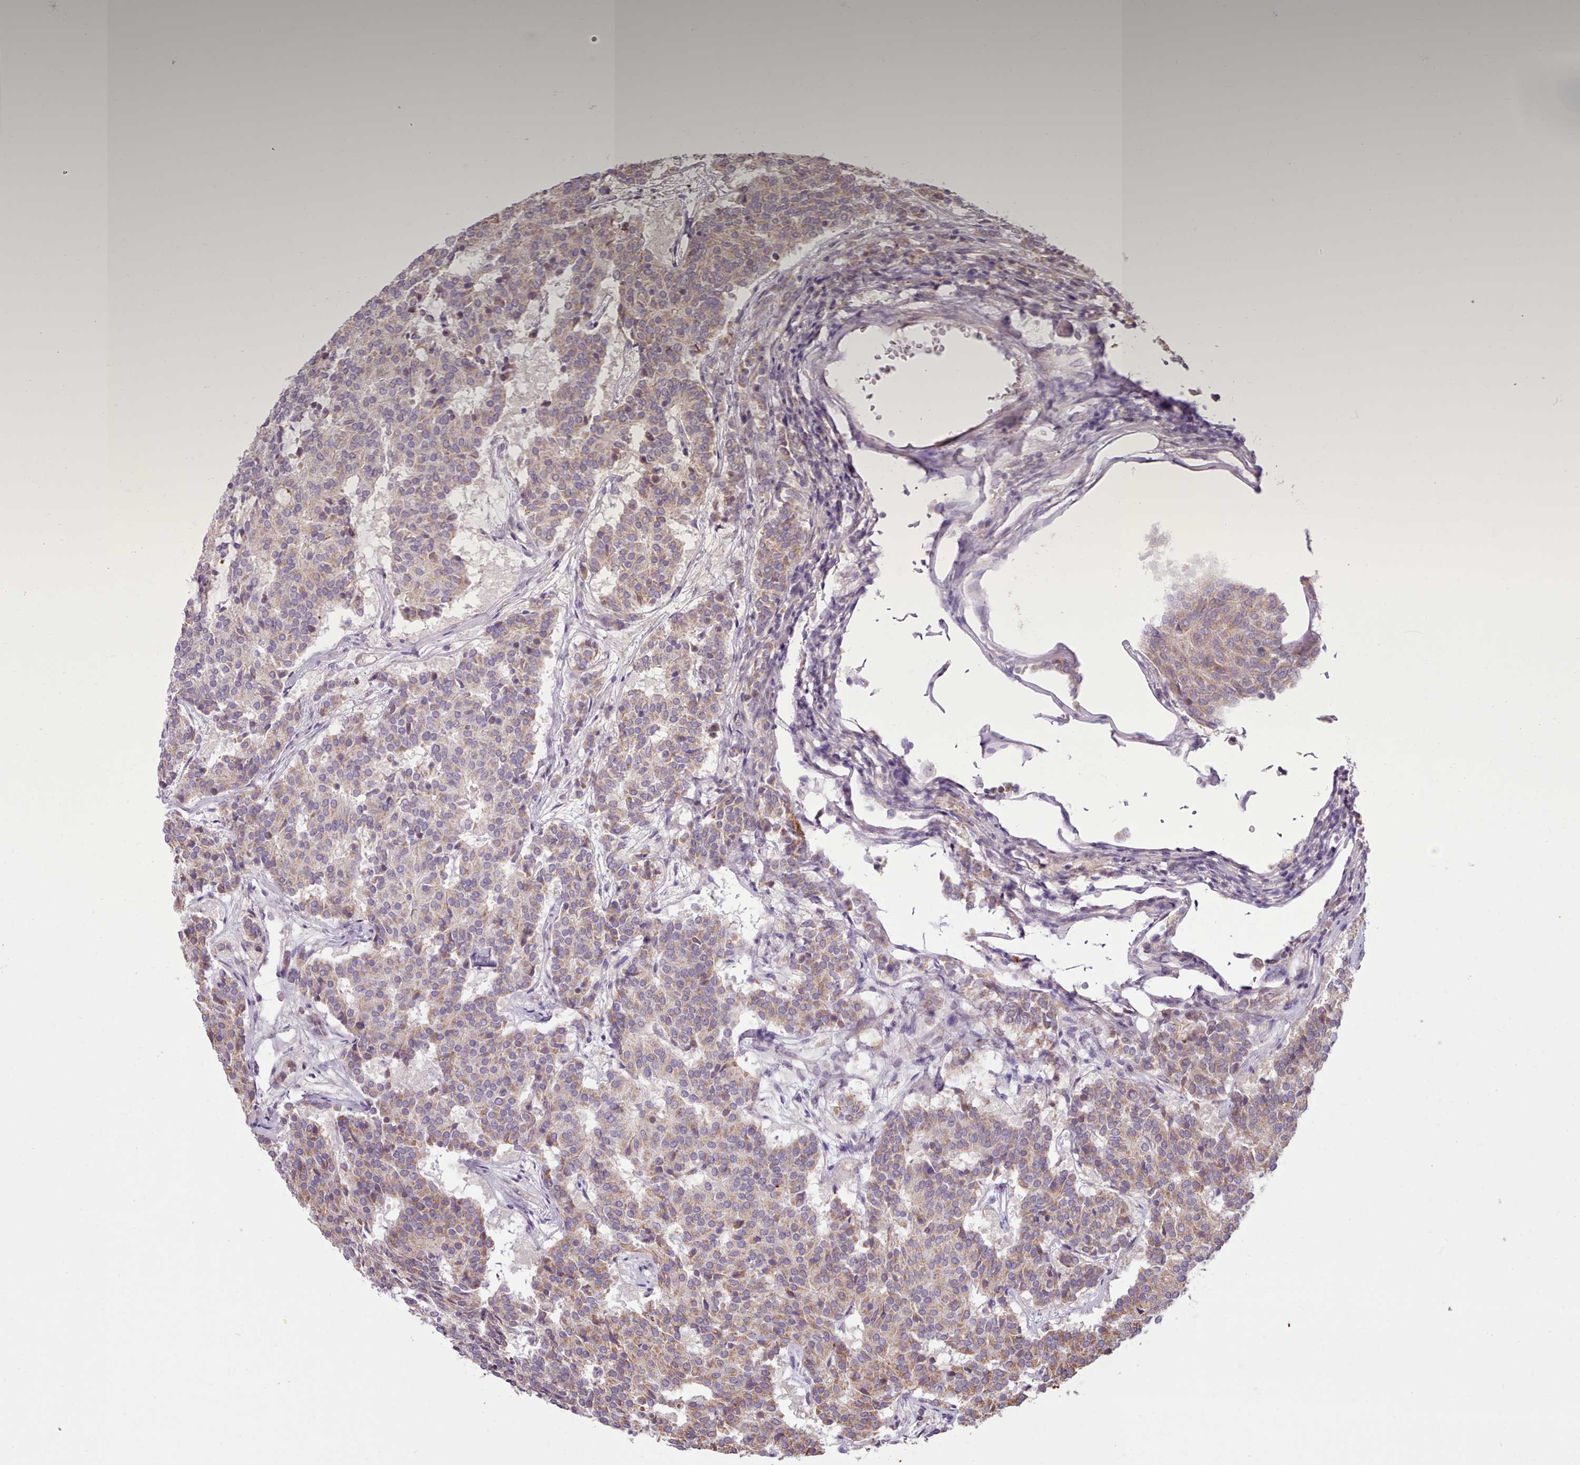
{"staining": {"intensity": "moderate", "quantity": "25%-75%", "location": "cytoplasmic/membranous"}, "tissue": "carcinoid", "cell_type": "Tumor cells", "image_type": "cancer", "snomed": [{"axis": "morphology", "description": "Carcinoid, malignant, NOS"}, {"axis": "topography", "description": "Pancreas"}], "caption": "About 25%-75% of tumor cells in carcinoid exhibit moderate cytoplasmic/membranous protein staining as visualized by brown immunohistochemical staining.", "gene": "ARL2BP", "patient": {"sex": "female", "age": 54}}